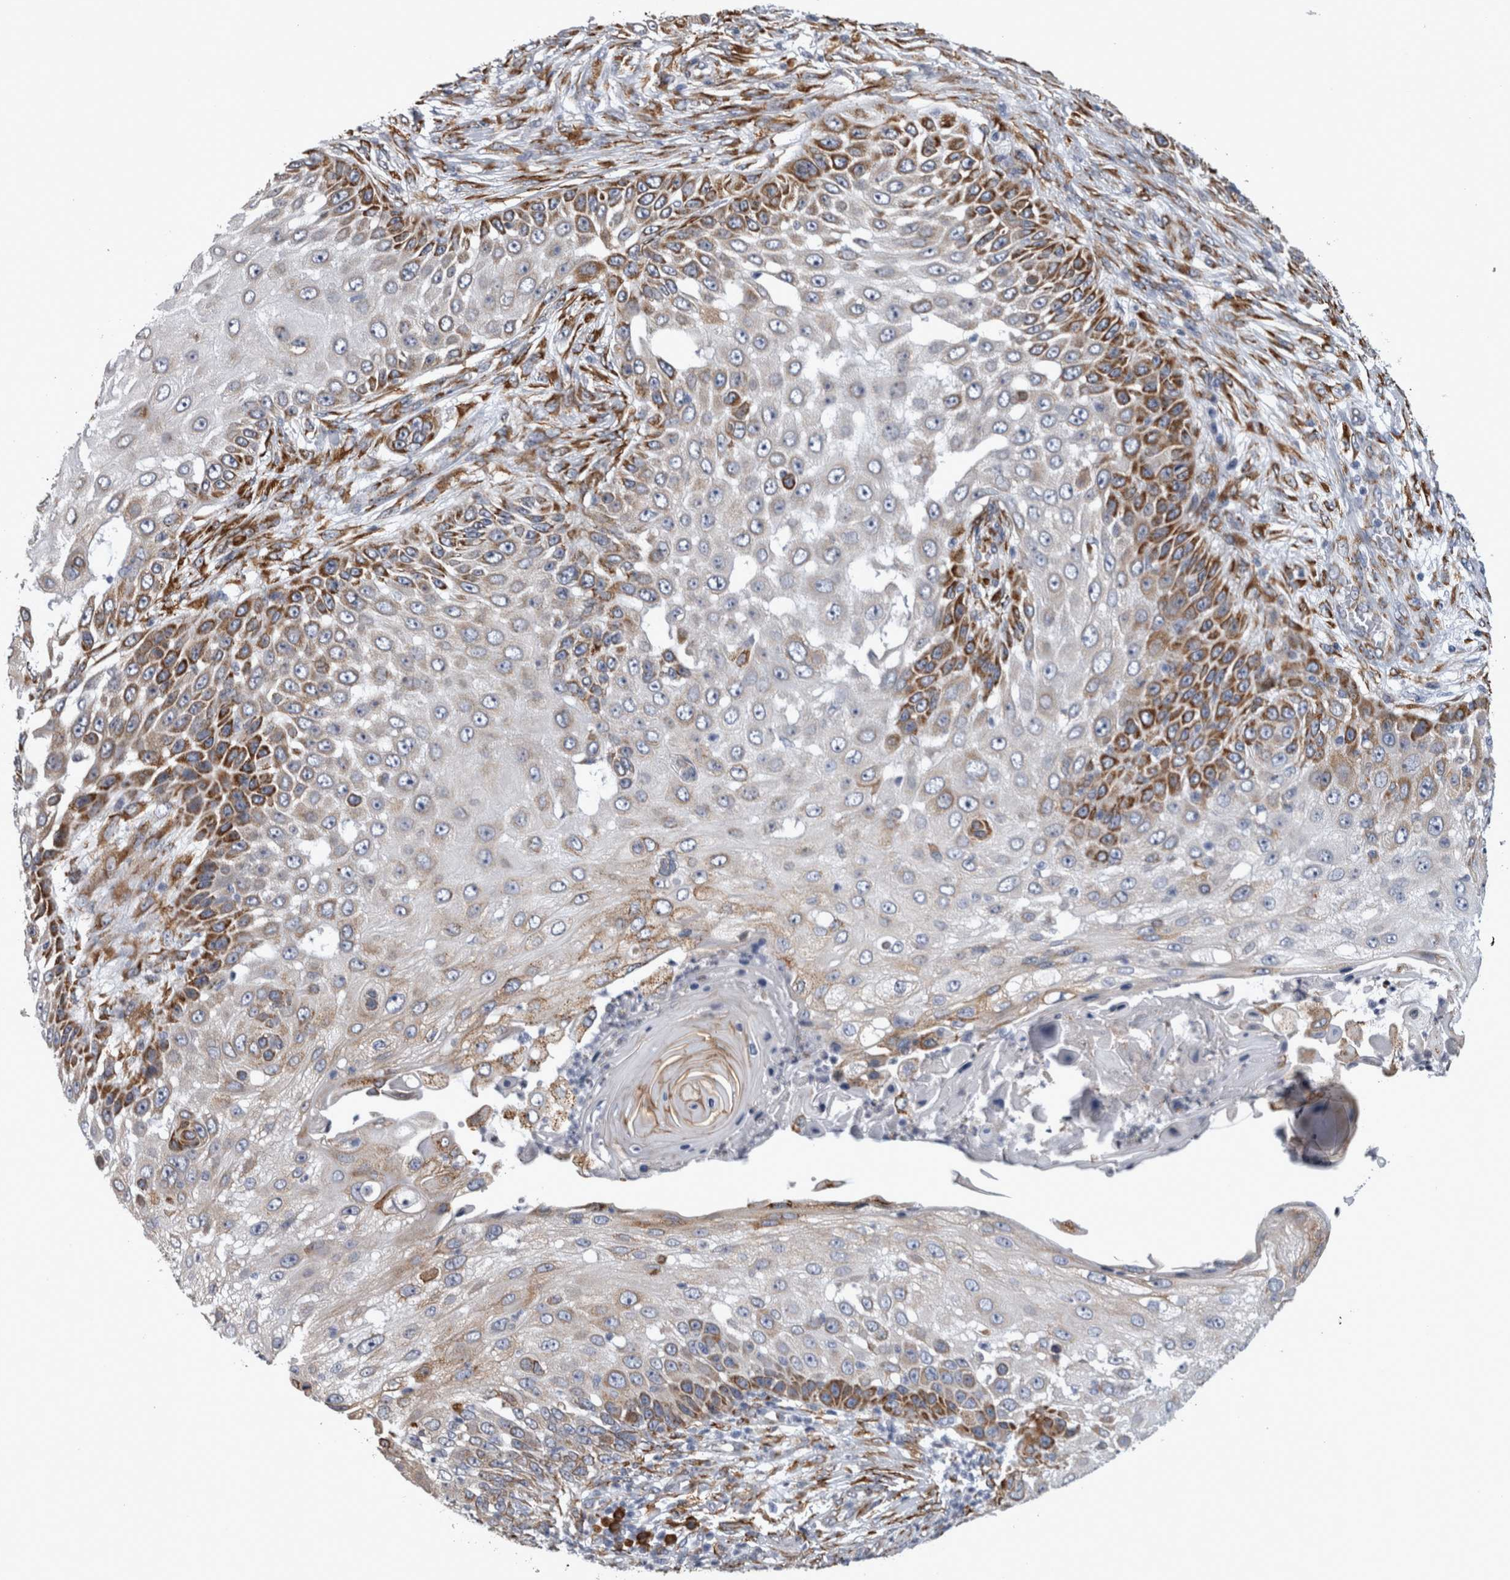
{"staining": {"intensity": "moderate", "quantity": ">75%", "location": "cytoplasmic/membranous"}, "tissue": "skin cancer", "cell_type": "Tumor cells", "image_type": "cancer", "snomed": [{"axis": "morphology", "description": "Squamous cell carcinoma, NOS"}, {"axis": "topography", "description": "Skin"}], "caption": "Skin cancer stained for a protein demonstrates moderate cytoplasmic/membranous positivity in tumor cells.", "gene": "FHIP2B", "patient": {"sex": "female", "age": 44}}